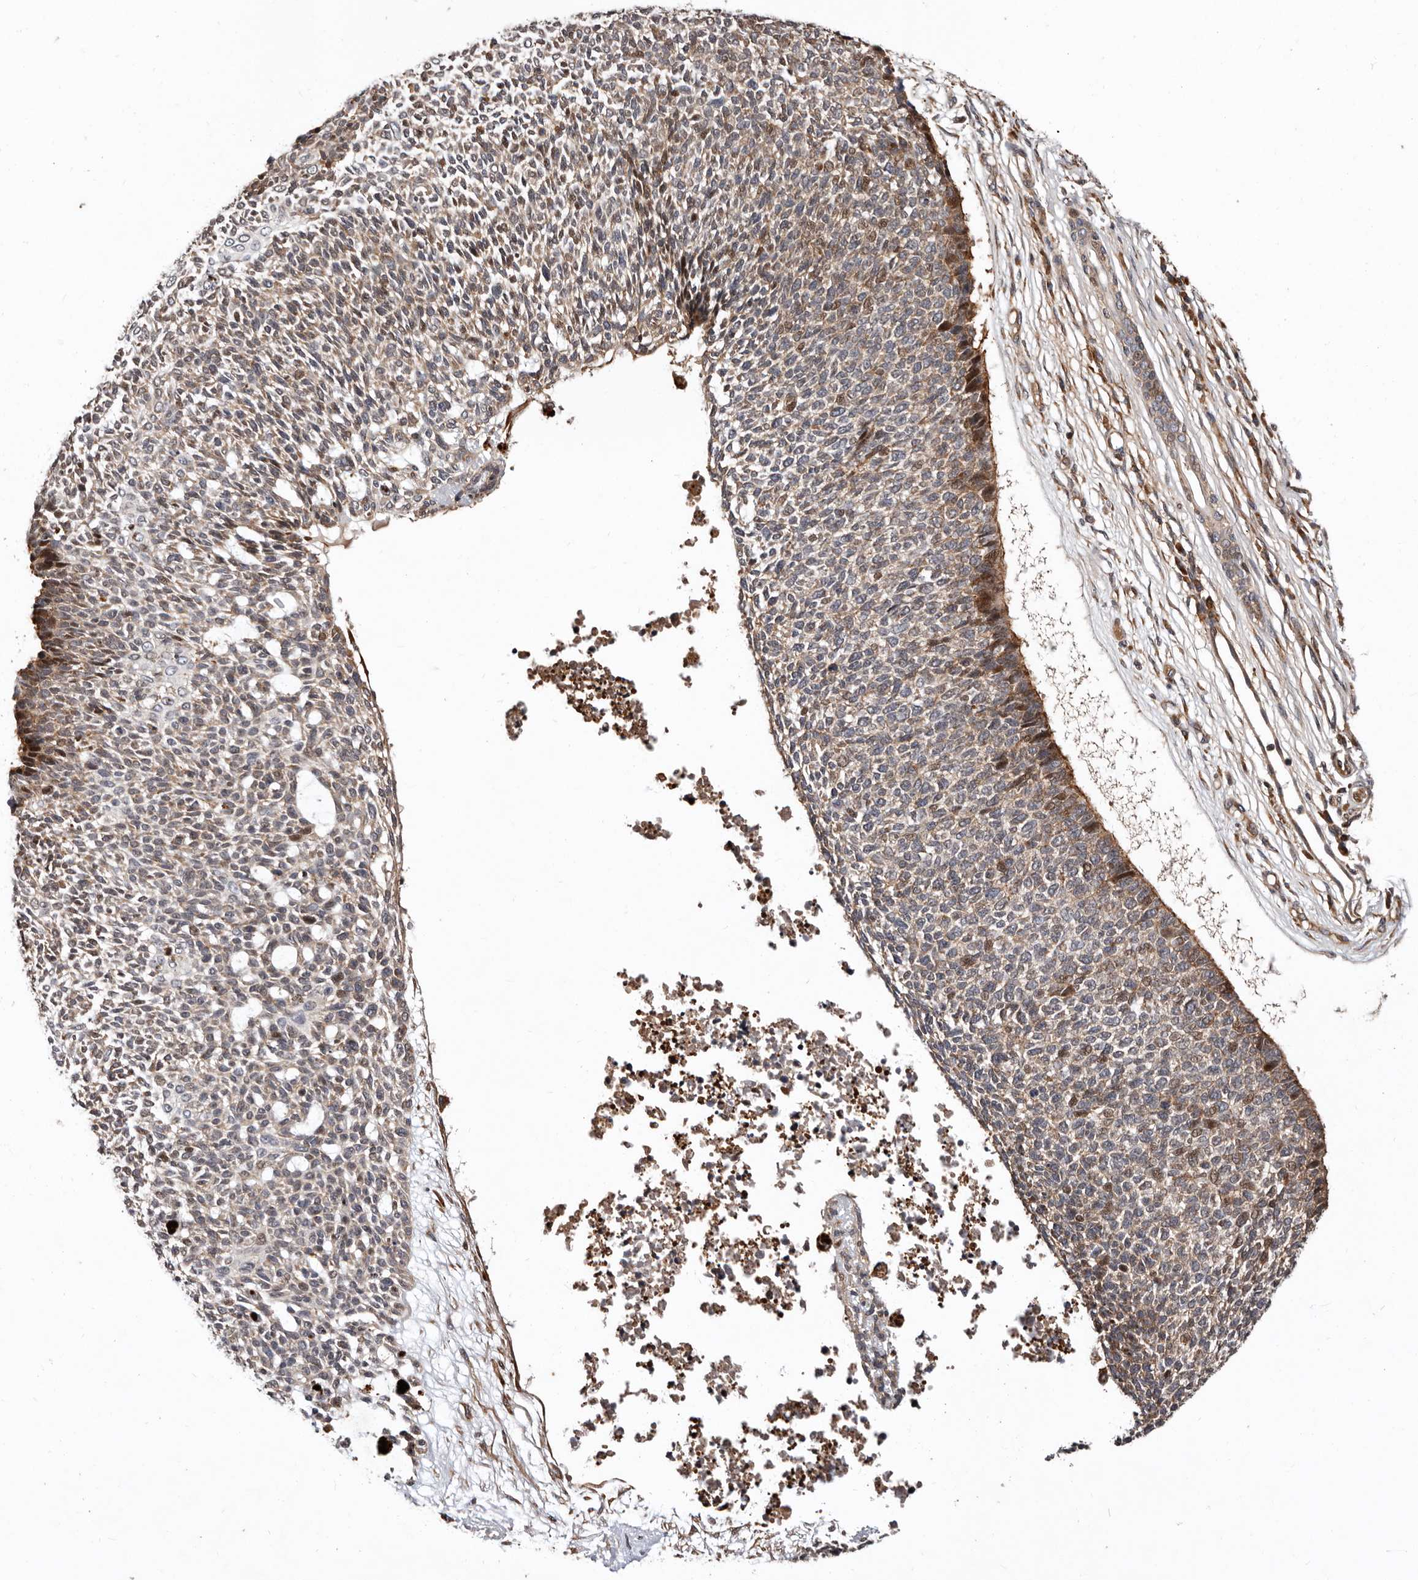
{"staining": {"intensity": "moderate", "quantity": "25%-75%", "location": "cytoplasmic/membranous,nuclear"}, "tissue": "skin cancer", "cell_type": "Tumor cells", "image_type": "cancer", "snomed": [{"axis": "morphology", "description": "Basal cell carcinoma"}, {"axis": "topography", "description": "Skin"}], "caption": "Immunohistochemical staining of skin cancer reveals medium levels of moderate cytoplasmic/membranous and nuclear expression in approximately 25%-75% of tumor cells.", "gene": "WEE2", "patient": {"sex": "female", "age": 84}}